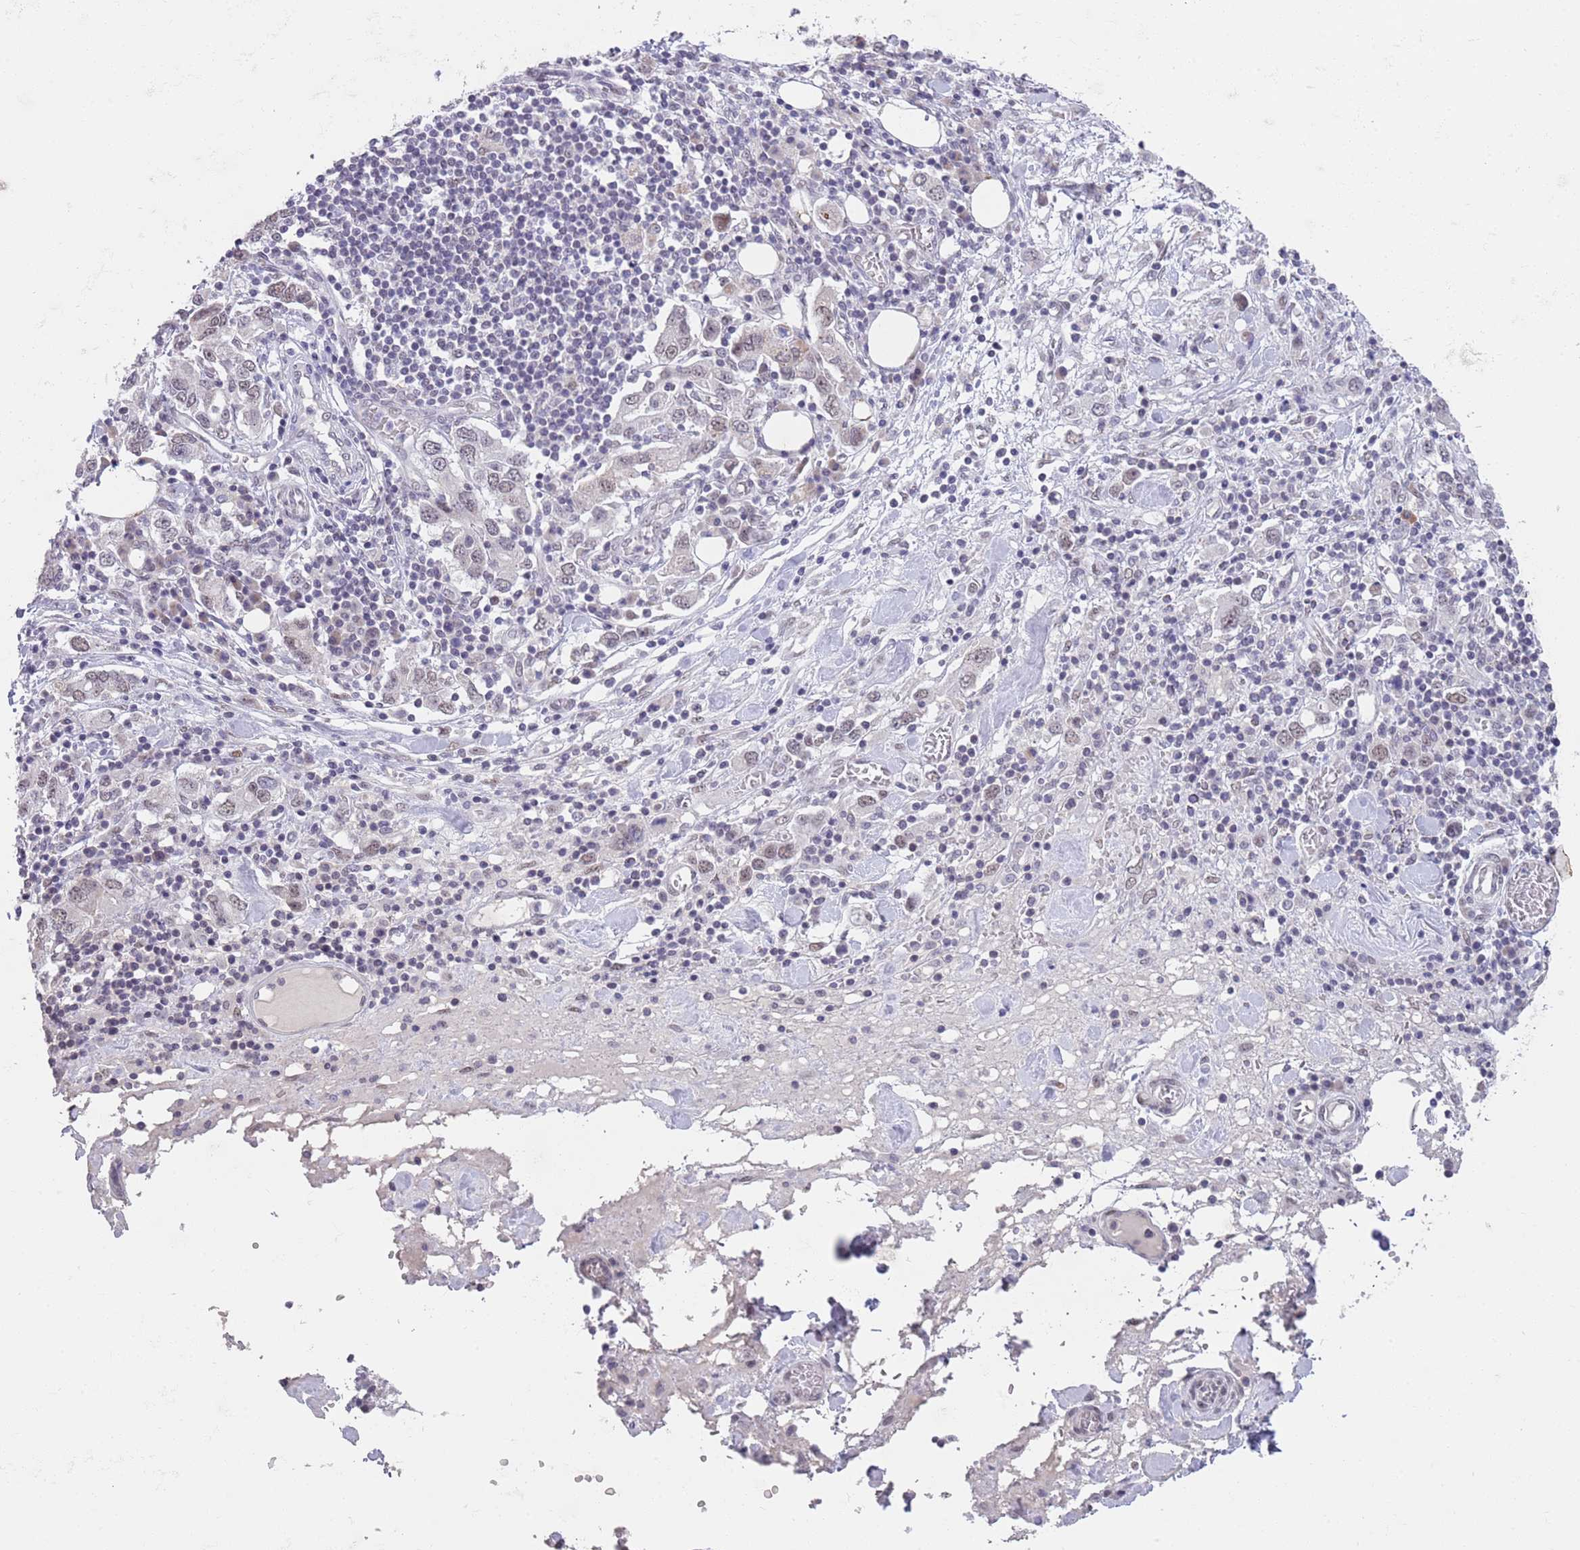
{"staining": {"intensity": "weak", "quantity": "25%-75%", "location": "nuclear"}, "tissue": "stomach cancer", "cell_type": "Tumor cells", "image_type": "cancer", "snomed": [{"axis": "morphology", "description": "Adenocarcinoma, NOS"}, {"axis": "topography", "description": "Stomach, upper"}, {"axis": "topography", "description": "Stomach"}], "caption": "High-magnification brightfield microscopy of stomach cancer (adenocarcinoma) stained with DAB (3,3'-diaminobenzidine) (brown) and counterstained with hematoxylin (blue). tumor cells exhibit weak nuclear expression is appreciated in approximately25%-75% of cells.", "gene": "RFX1", "patient": {"sex": "male", "age": 62}}